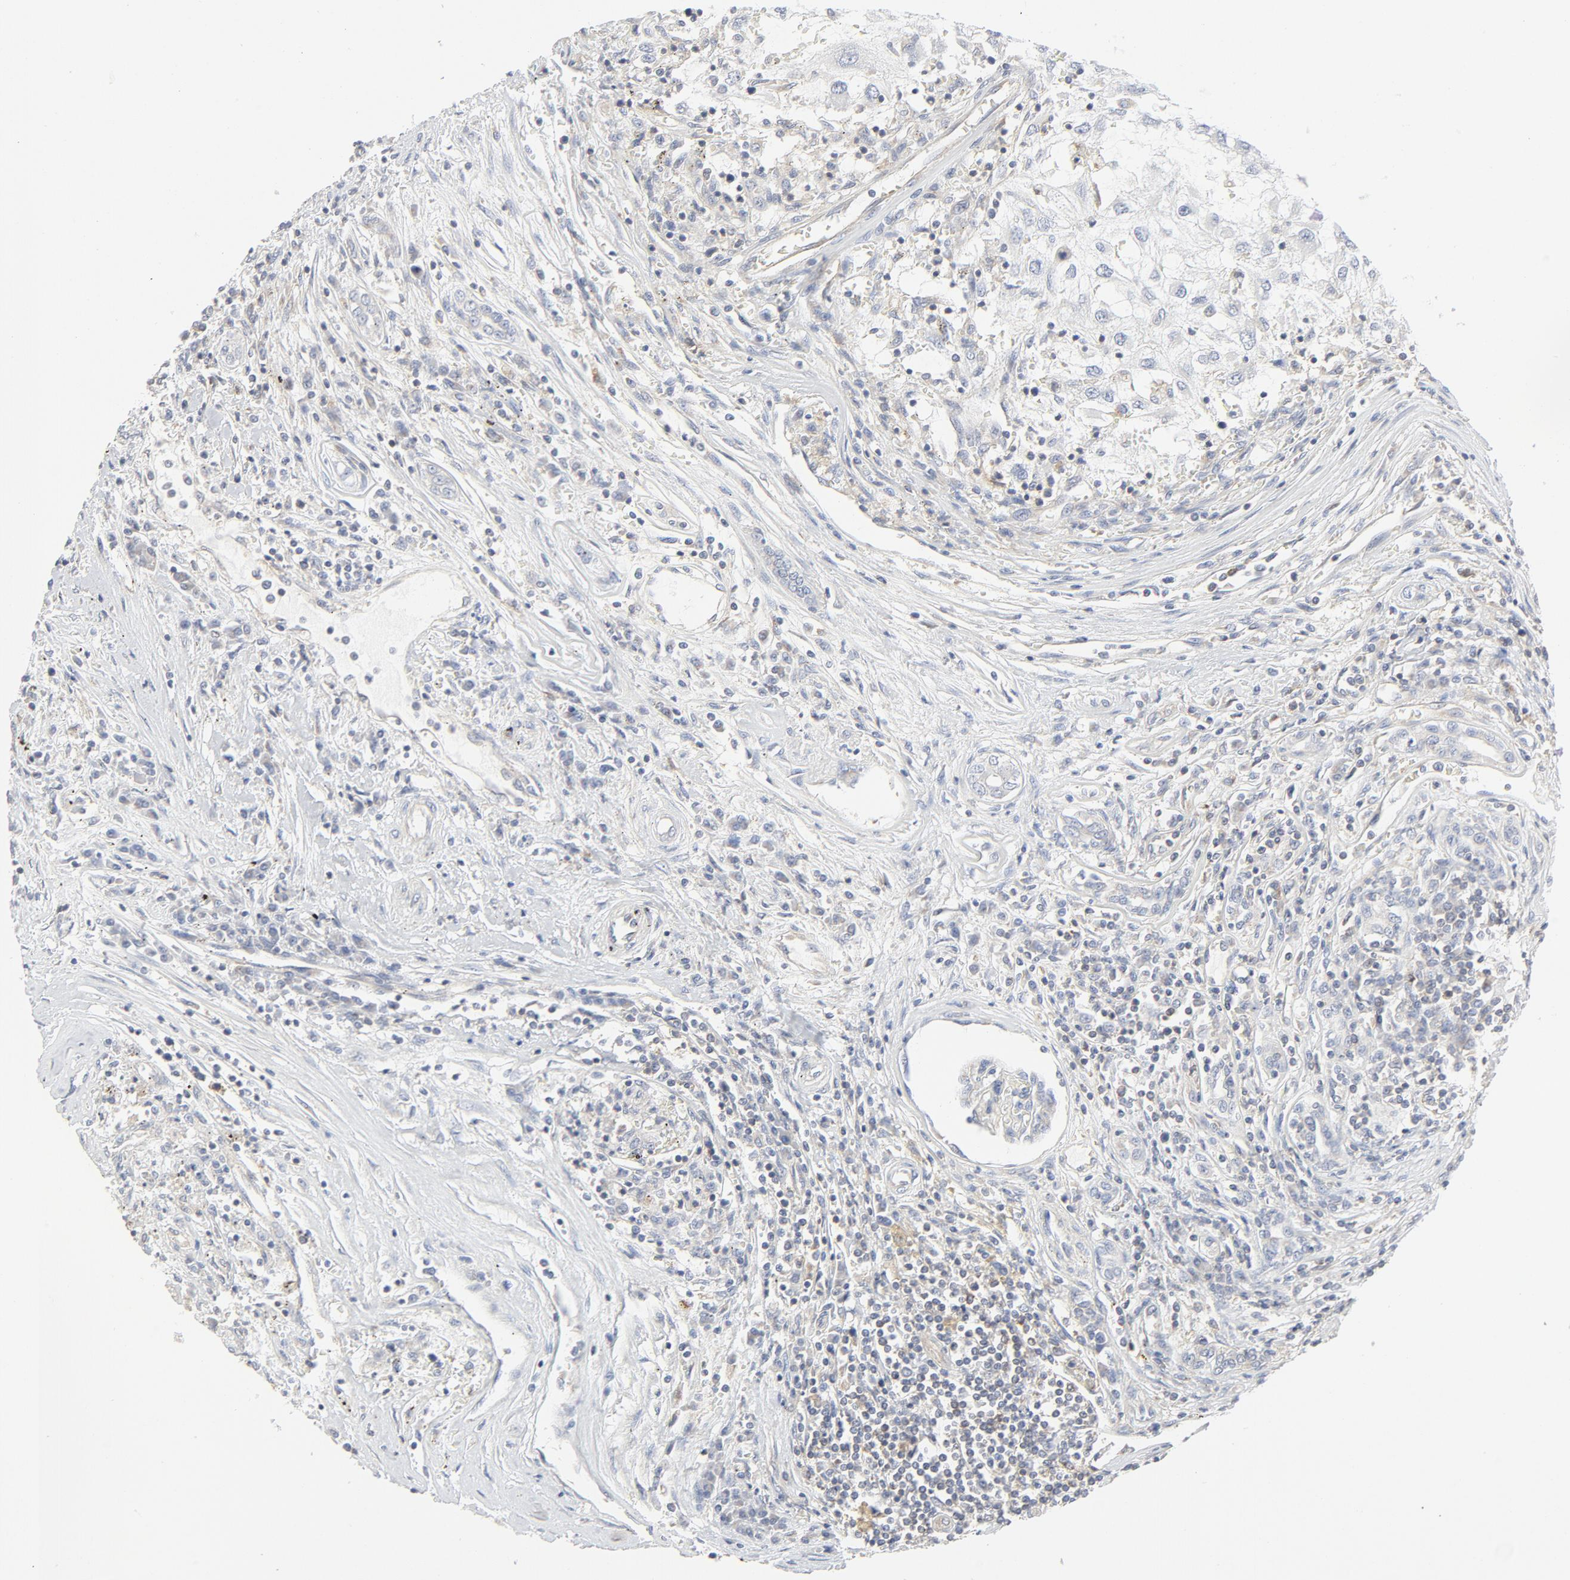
{"staining": {"intensity": "negative", "quantity": "none", "location": "none"}, "tissue": "renal cancer", "cell_type": "Tumor cells", "image_type": "cancer", "snomed": [{"axis": "morphology", "description": "Normal tissue, NOS"}, {"axis": "morphology", "description": "Adenocarcinoma, NOS"}, {"axis": "topography", "description": "Kidney"}], "caption": "IHC of renal adenocarcinoma displays no staining in tumor cells.", "gene": "RABEP1", "patient": {"sex": "male", "age": 71}}